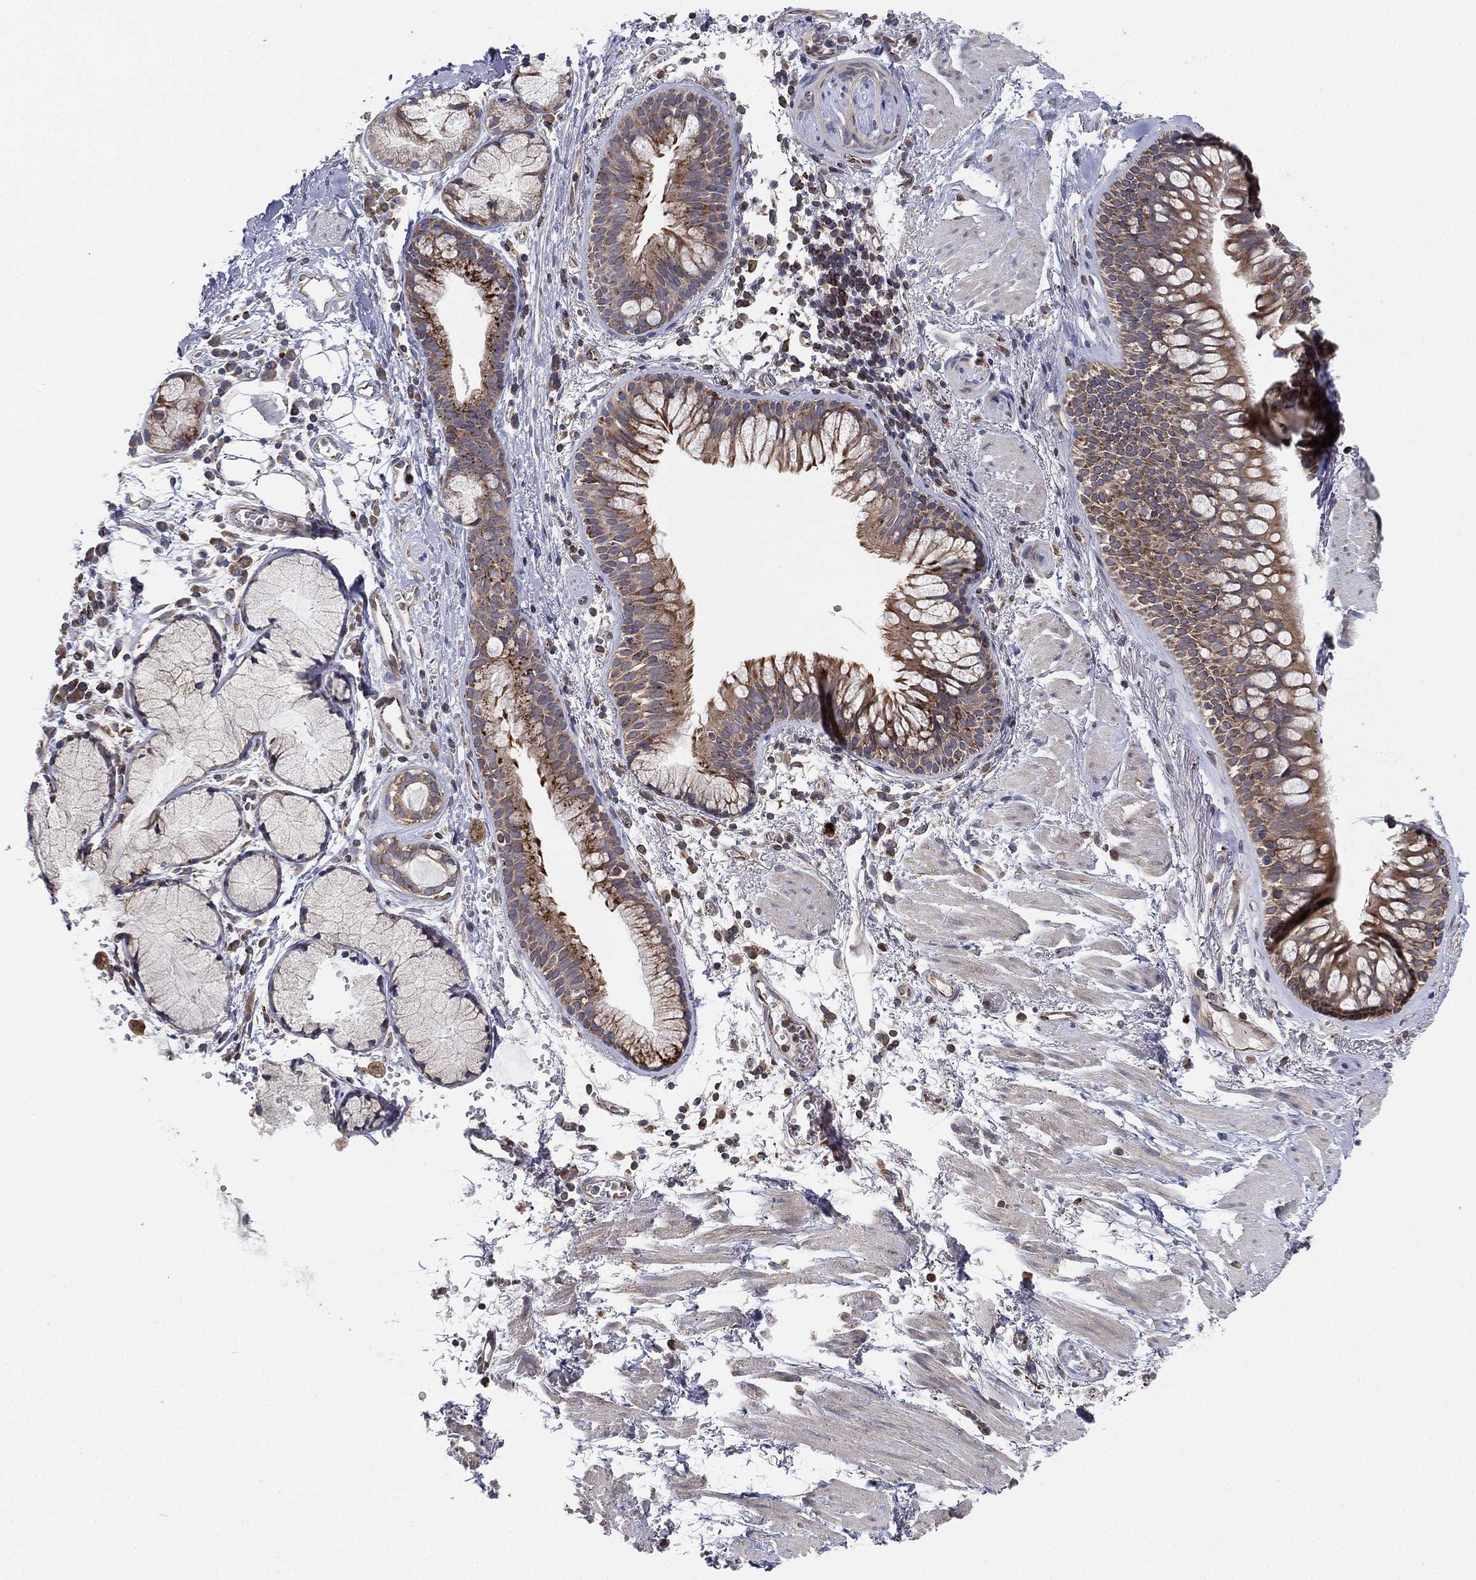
{"staining": {"intensity": "moderate", "quantity": "25%-75%", "location": "cytoplasmic/membranous"}, "tissue": "bronchus", "cell_type": "Respiratory epithelial cells", "image_type": "normal", "snomed": [{"axis": "morphology", "description": "Normal tissue, NOS"}, {"axis": "morphology", "description": "Squamous cell carcinoma, NOS"}, {"axis": "topography", "description": "Cartilage tissue"}, {"axis": "topography", "description": "Bronchus"}], "caption": "A micrograph showing moderate cytoplasmic/membranous positivity in about 25%-75% of respiratory epithelial cells in benign bronchus, as visualized by brown immunohistochemical staining.", "gene": "CYB5B", "patient": {"sex": "male", "age": 72}}